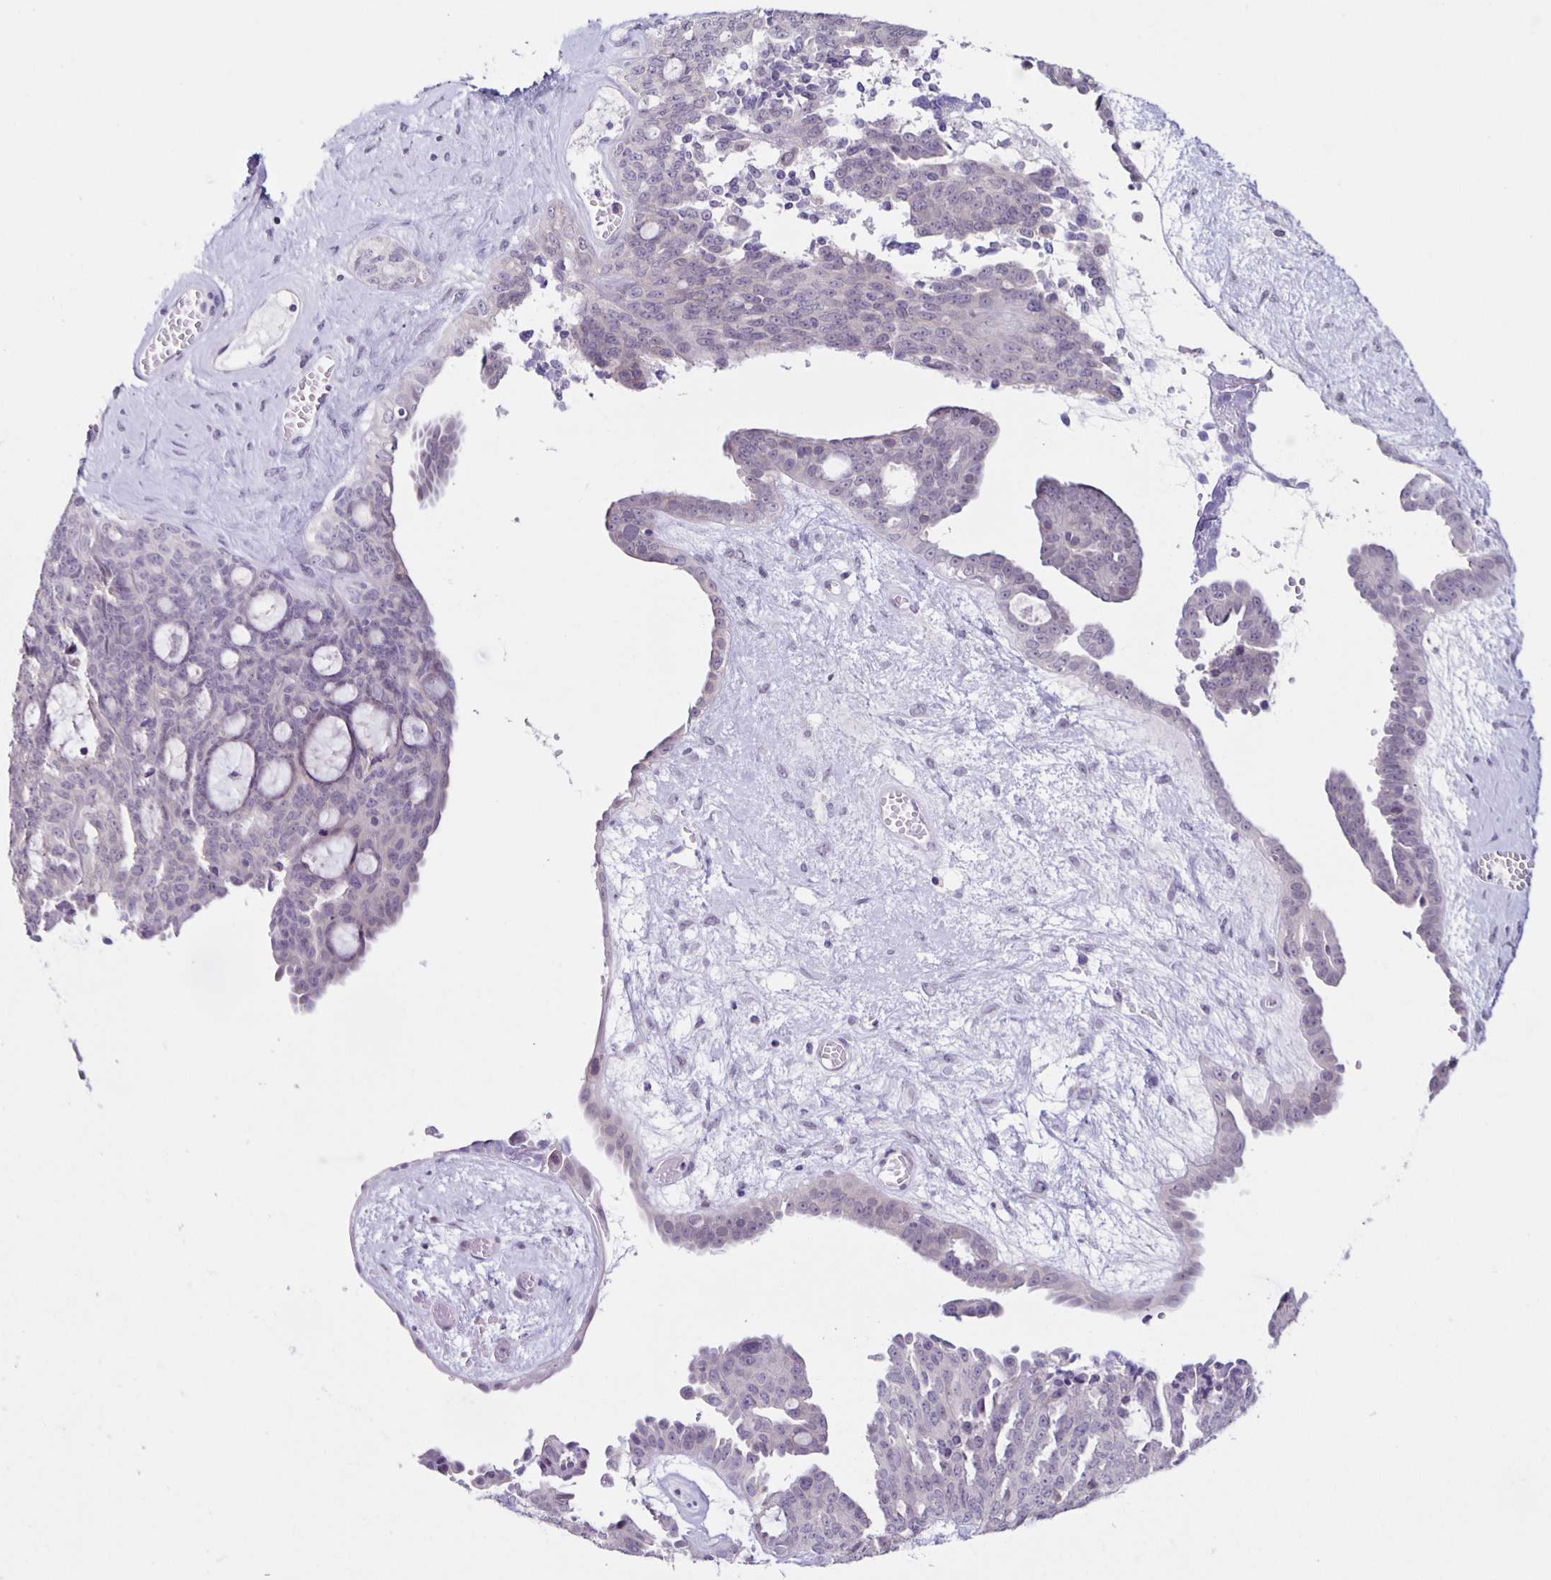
{"staining": {"intensity": "negative", "quantity": "none", "location": "none"}, "tissue": "ovarian cancer", "cell_type": "Tumor cells", "image_type": "cancer", "snomed": [{"axis": "morphology", "description": "Cystadenocarcinoma, serous, NOS"}, {"axis": "topography", "description": "Ovary"}], "caption": "Immunohistochemistry (IHC) micrograph of human ovarian cancer (serous cystadenocarcinoma) stained for a protein (brown), which shows no expression in tumor cells.", "gene": "SLC12A3", "patient": {"sex": "female", "age": 71}}